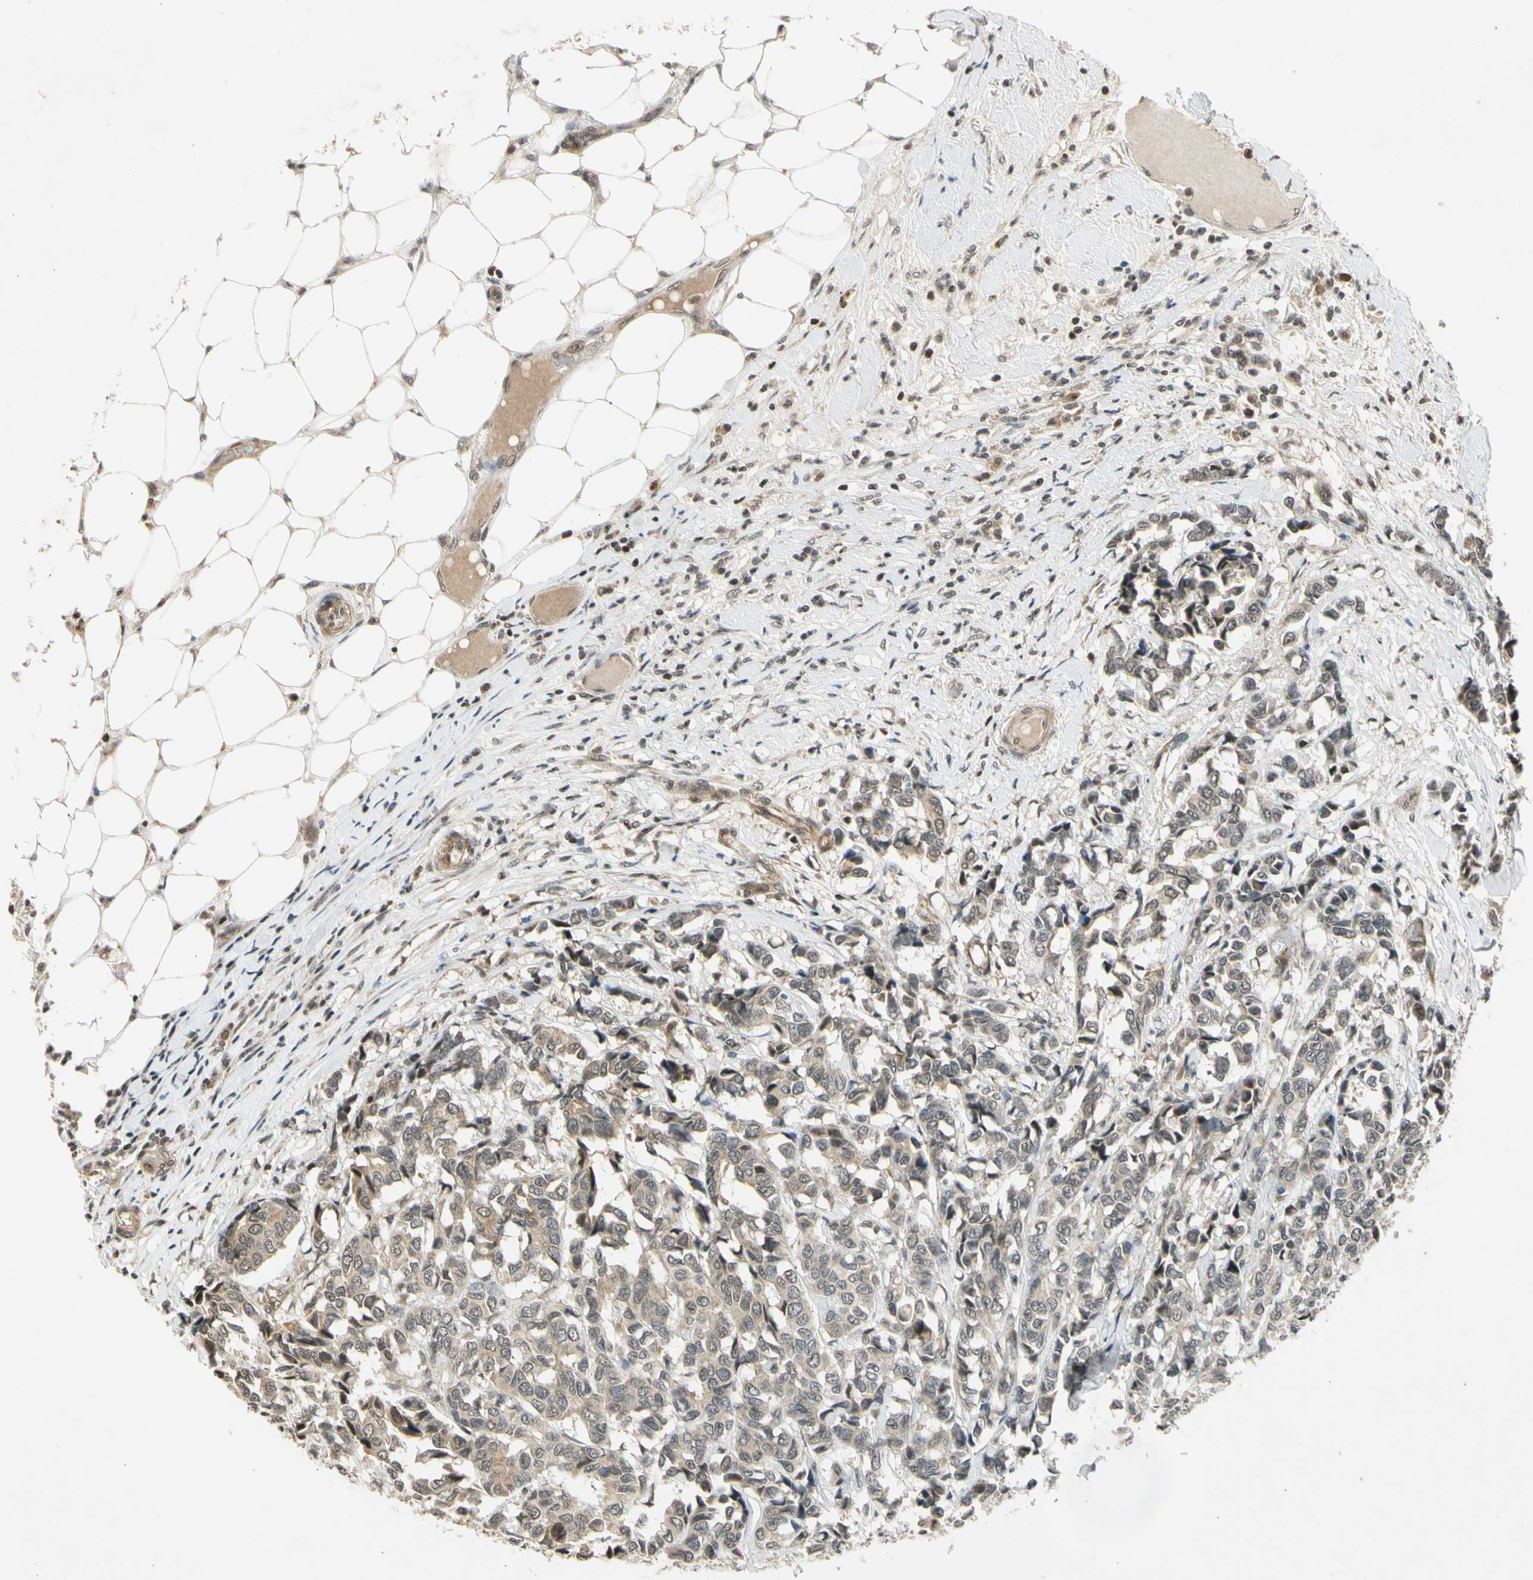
{"staining": {"intensity": "weak", "quantity": "25%-75%", "location": "cytoplasmic/membranous"}, "tissue": "breast cancer", "cell_type": "Tumor cells", "image_type": "cancer", "snomed": [{"axis": "morphology", "description": "Duct carcinoma"}, {"axis": "topography", "description": "Breast"}], "caption": "Protein analysis of breast invasive ductal carcinoma tissue shows weak cytoplasmic/membranous staining in about 25%-75% of tumor cells. (IHC, brightfield microscopy, high magnification).", "gene": "EFNB2", "patient": {"sex": "female", "age": 87}}